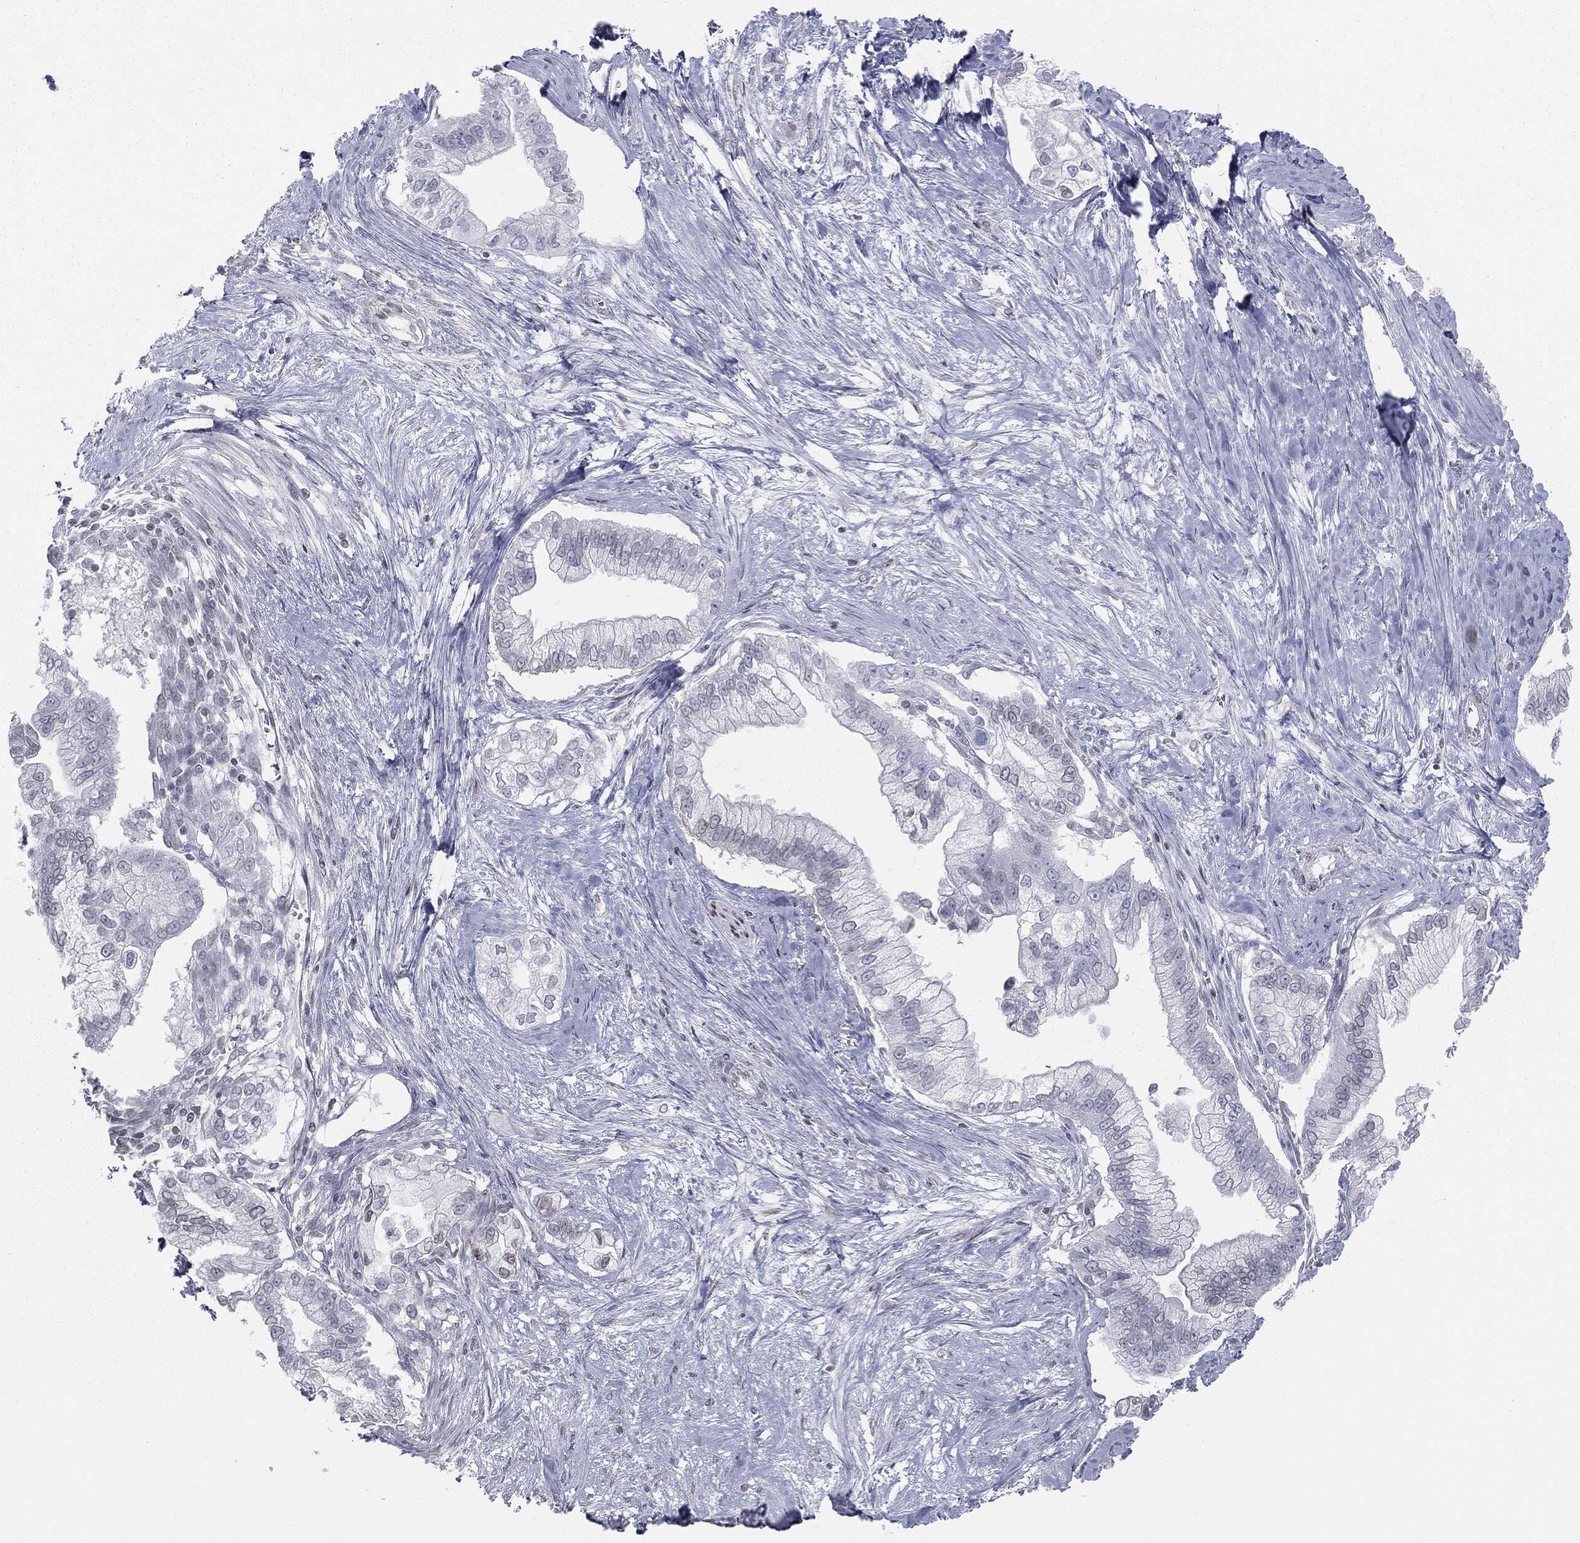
{"staining": {"intensity": "negative", "quantity": "none", "location": "none"}, "tissue": "pancreatic cancer", "cell_type": "Tumor cells", "image_type": "cancer", "snomed": [{"axis": "morphology", "description": "Adenocarcinoma, NOS"}, {"axis": "topography", "description": "Pancreas"}], "caption": "High magnification brightfield microscopy of pancreatic adenocarcinoma stained with DAB (brown) and counterstained with hematoxylin (blue): tumor cells show no significant expression. The staining is performed using DAB (3,3'-diaminobenzidine) brown chromogen with nuclei counter-stained in using hematoxylin.", "gene": "ALDOB", "patient": {"sex": "male", "age": 70}}